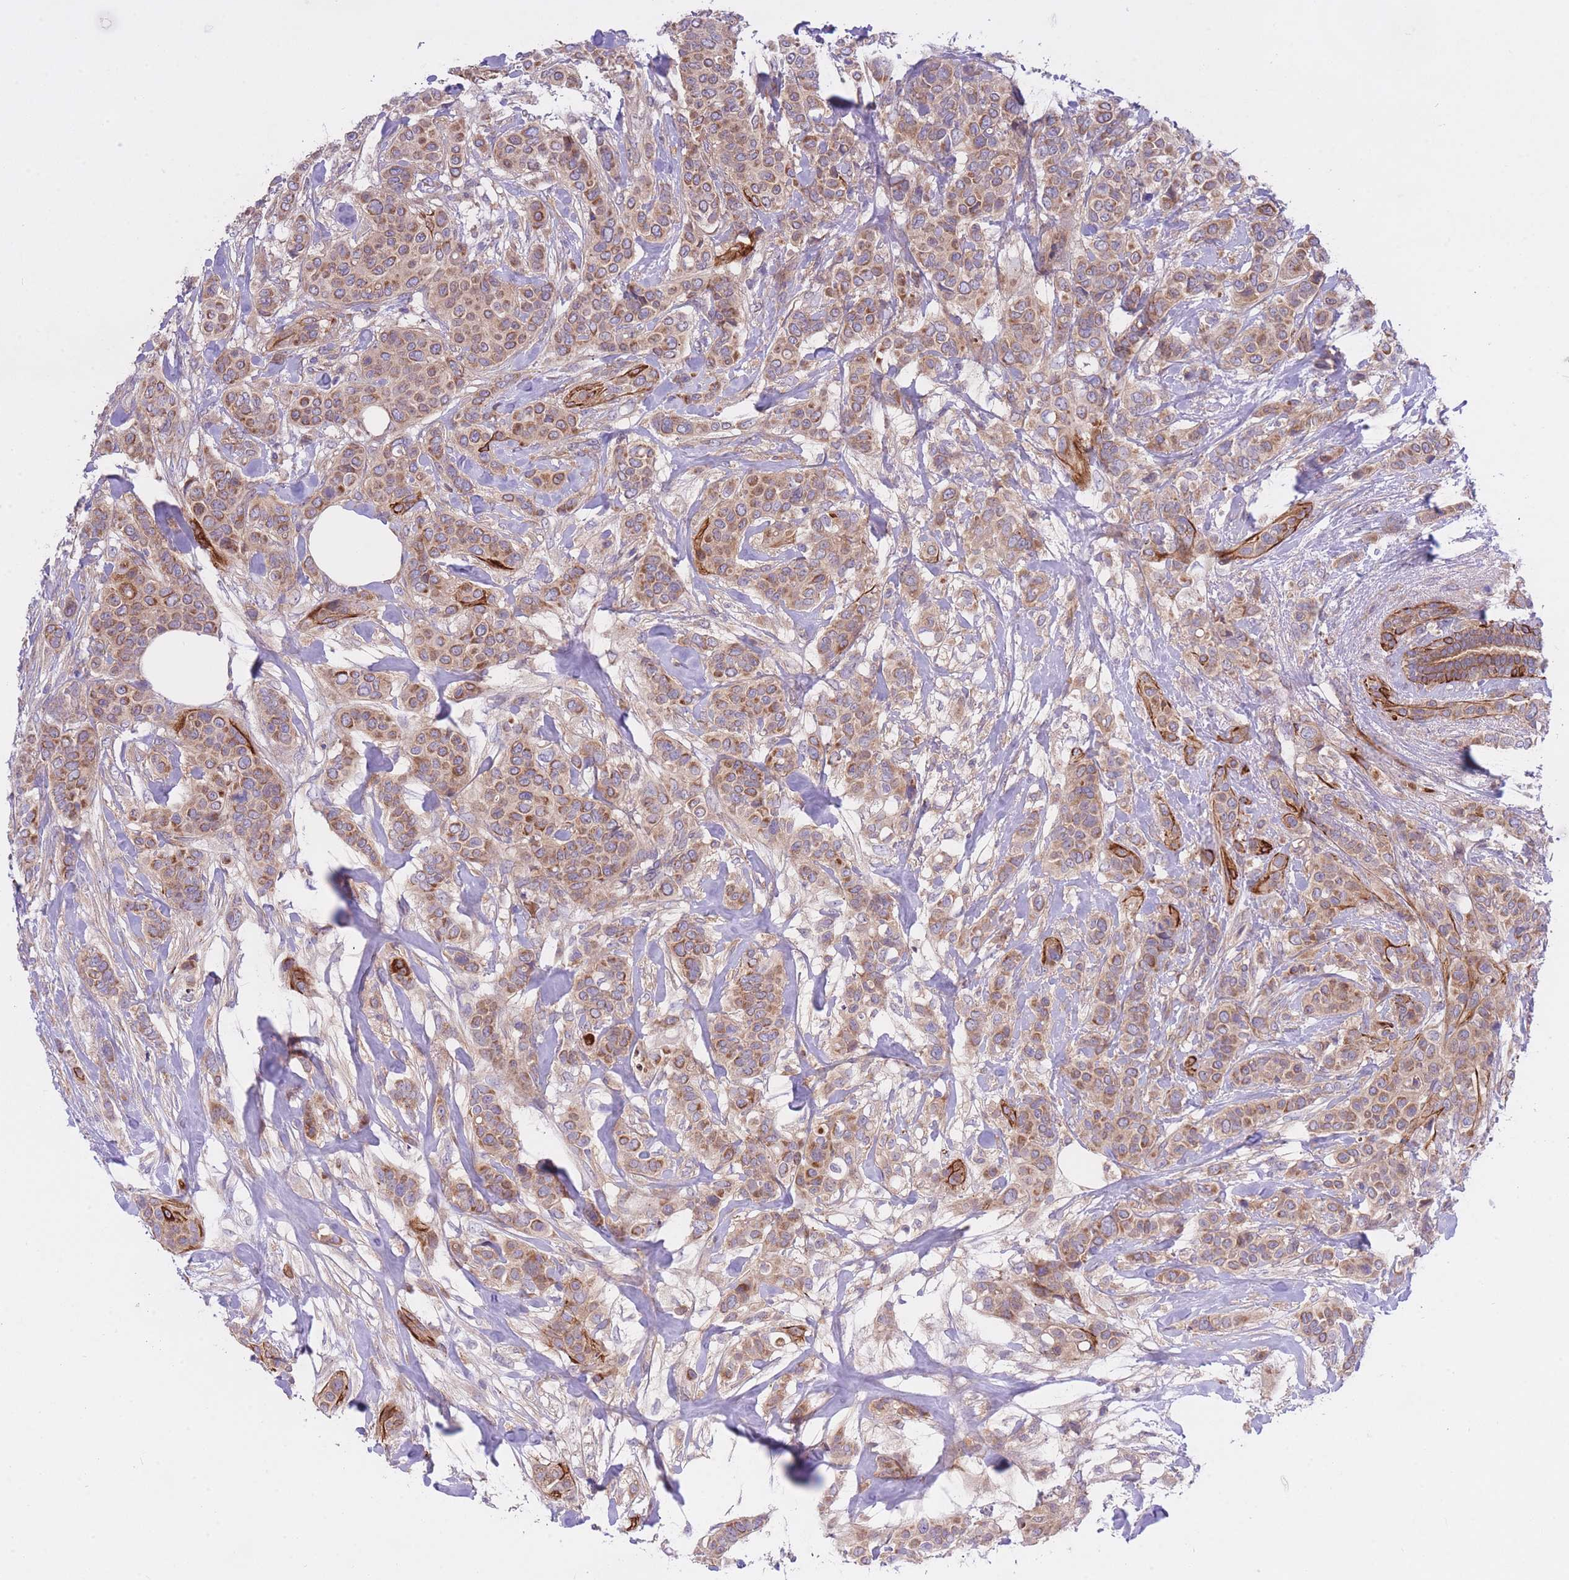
{"staining": {"intensity": "moderate", "quantity": ">75%", "location": "cytoplasmic/membranous"}, "tissue": "breast cancer", "cell_type": "Tumor cells", "image_type": "cancer", "snomed": [{"axis": "morphology", "description": "Lobular carcinoma"}, {"axis": "topography", "description": "Breast"}], "caption": "Protein expression analysis of breast cancer (lobular carcinoma) exhibits moderate cytoplasmic/membranous staining in approximately >75% of tumor cells. The staining was performed using DAB (3,3'-diaminobenzidine) to visualize the protein expression in brown, while the nuclei were stained in blue with hematoxylin (Magnification: 20x).", "gene": "CHAC1", "patient": {"sex": "female", "age": 51}}